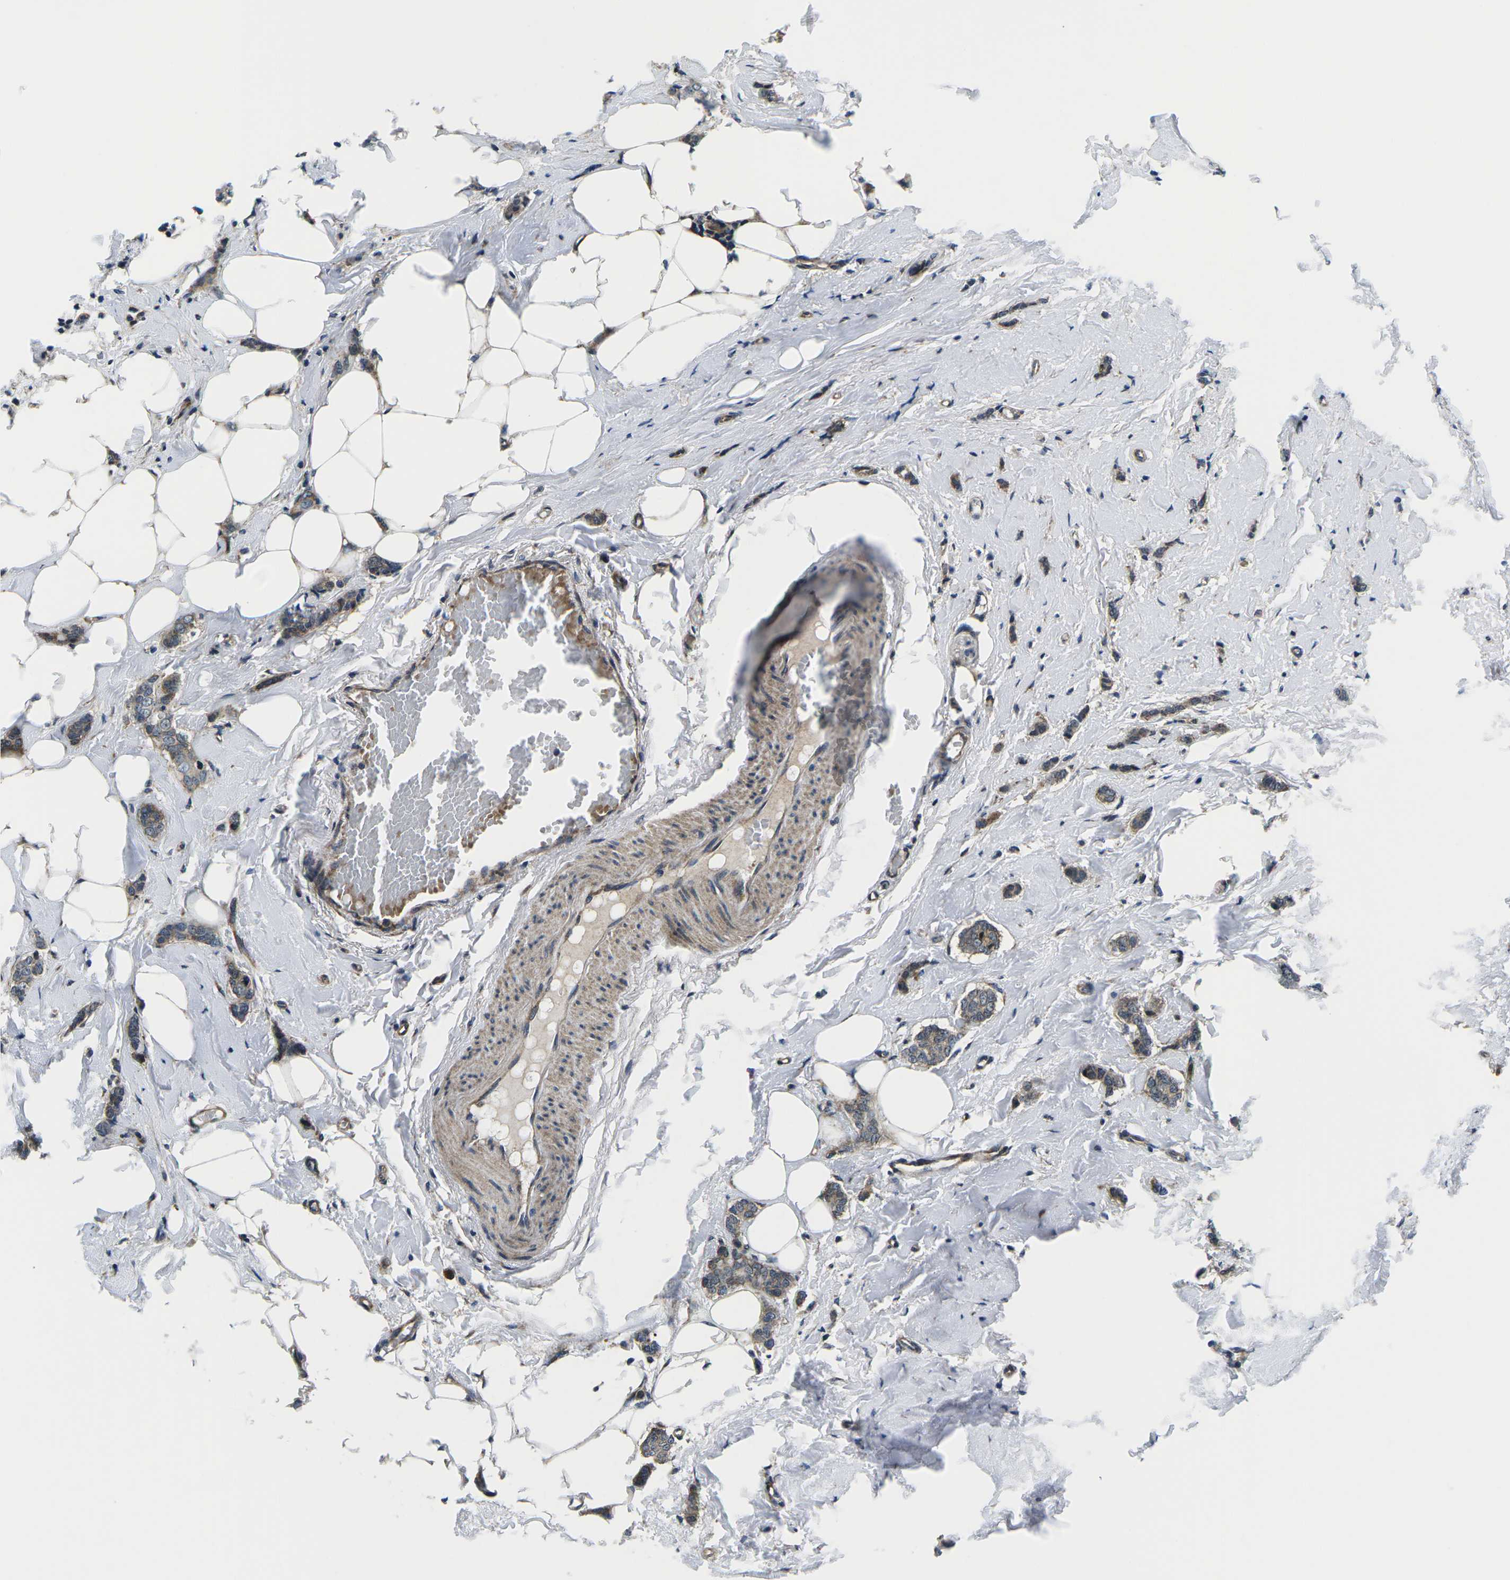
{"staining": {"intensity": "moderate", "quantity": ">75%", "location": "cytoplasmic/membranous"}, "tissue": "breast cancer", "cell_type": "Tumor cells", "image_type": "cancer", "snomed": [{"axis": "morphology", "description": "Lobular carcinoma"}, {"axis": "topography", "description": "Skin"}, {"axis": "topography", "description": "Breast"}], "caption": "This photomicrograph displays breast cancer (lobular carcinoma) stained with IHC to label a protein in brown. The cytoplasmic/membranous of tumor cells show moderate positivity for the protein. Nuclei are counter-stained blue.", "gene": "EIF4E", "patient": {"sex": "female", "age": 46}}